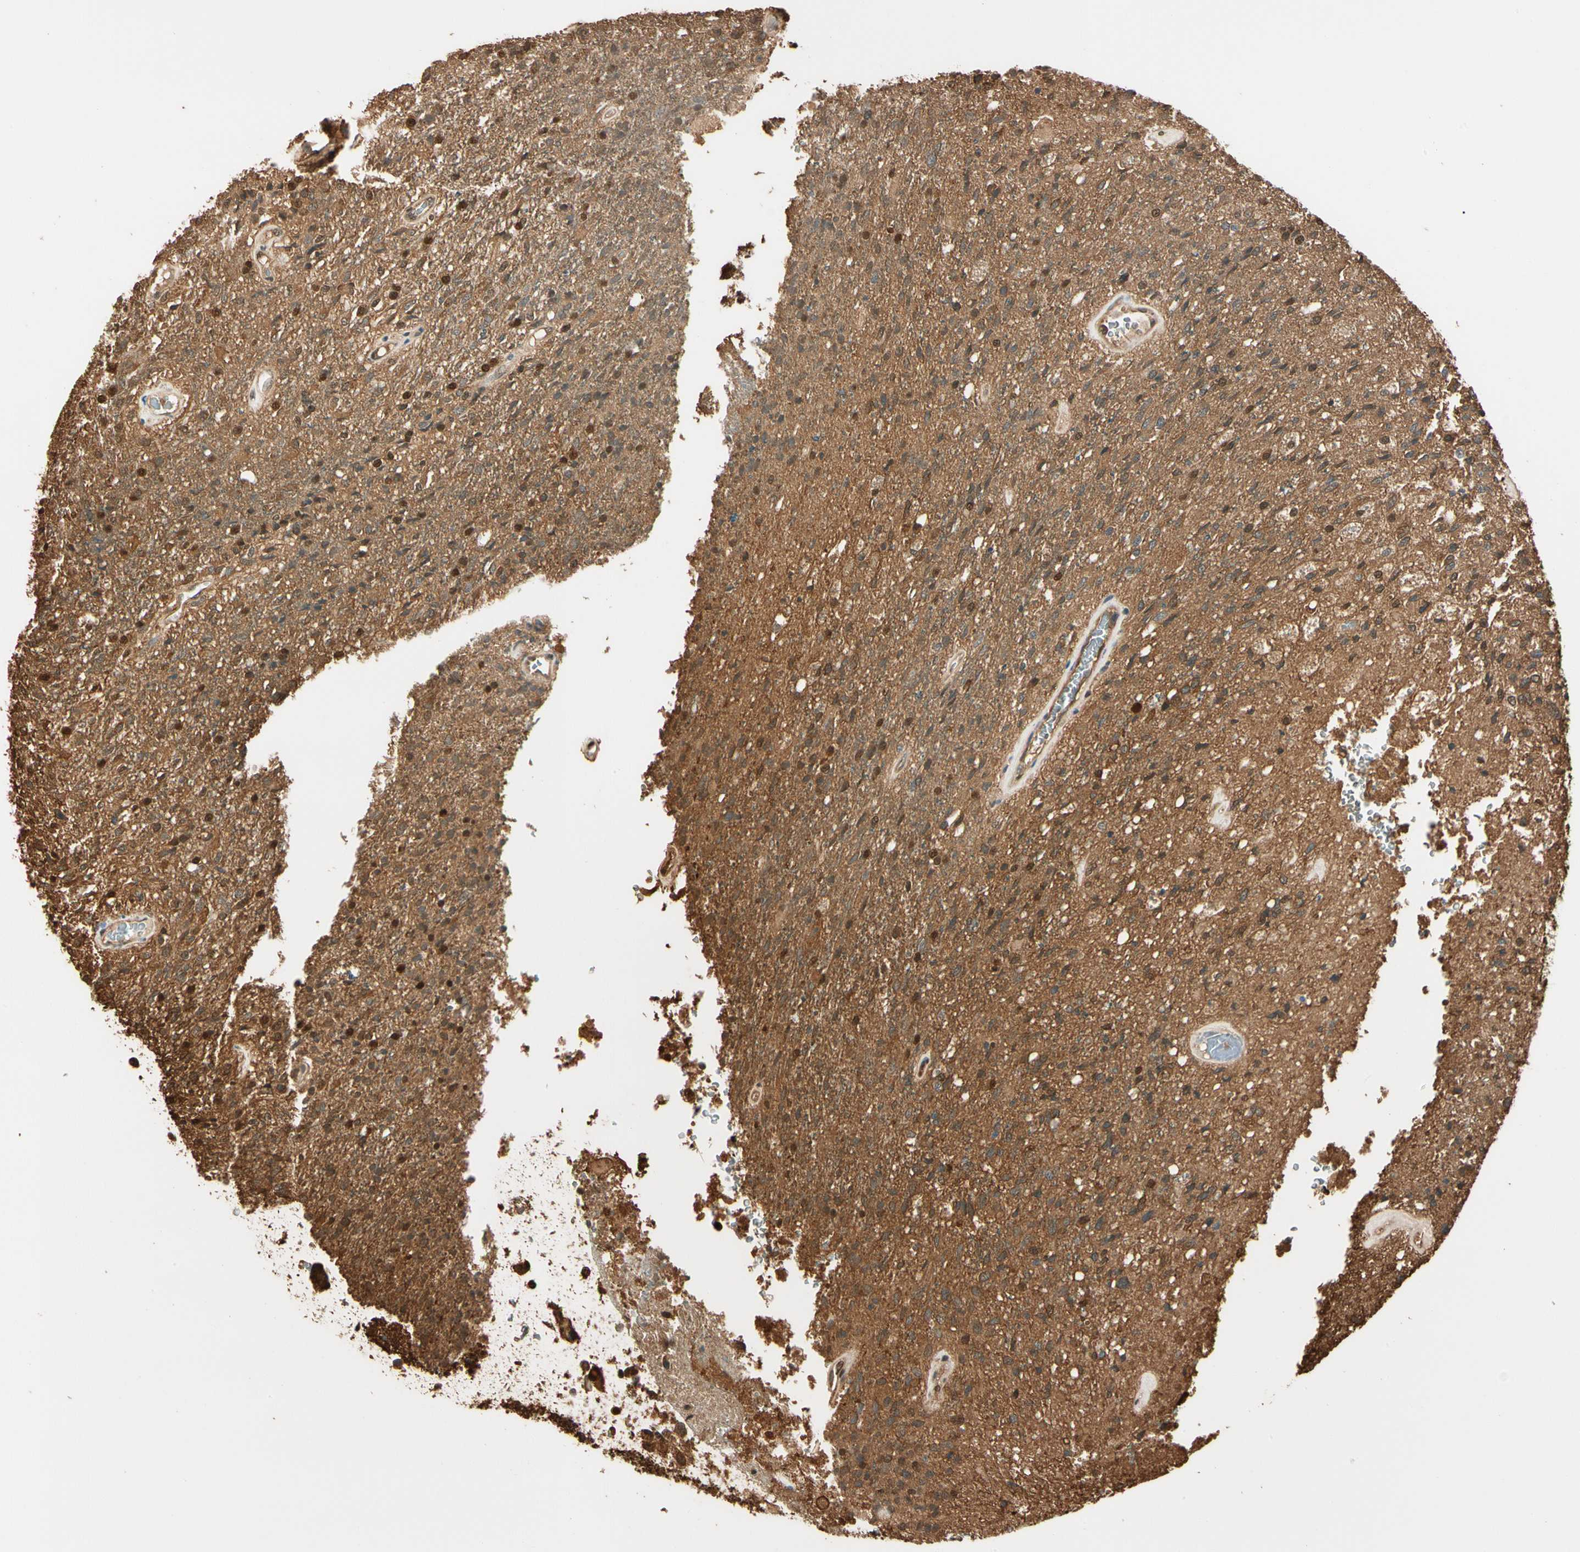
{"staining": {"intensity": "strong", "quantity": ">75%", "location": "cytoplasmic/membranous"}, "tissue": "glioma", "cell_type": "Tumor cells", "image_type": "cancer", "snomed": [{"axis": "morphology", "description": "Normal tissue, NOS"}, {"axis": "morphology", "description": "Glioma, malignant, High grade"}, {"axis": "topography", "description": "Cerebral cortex"}], "caption": "High-grade glioma (malignant) stained with a protein marker shows strong staining in tumor cells.", "gene": "PNCK", "patient": {"sex": "male", "age": 77}}